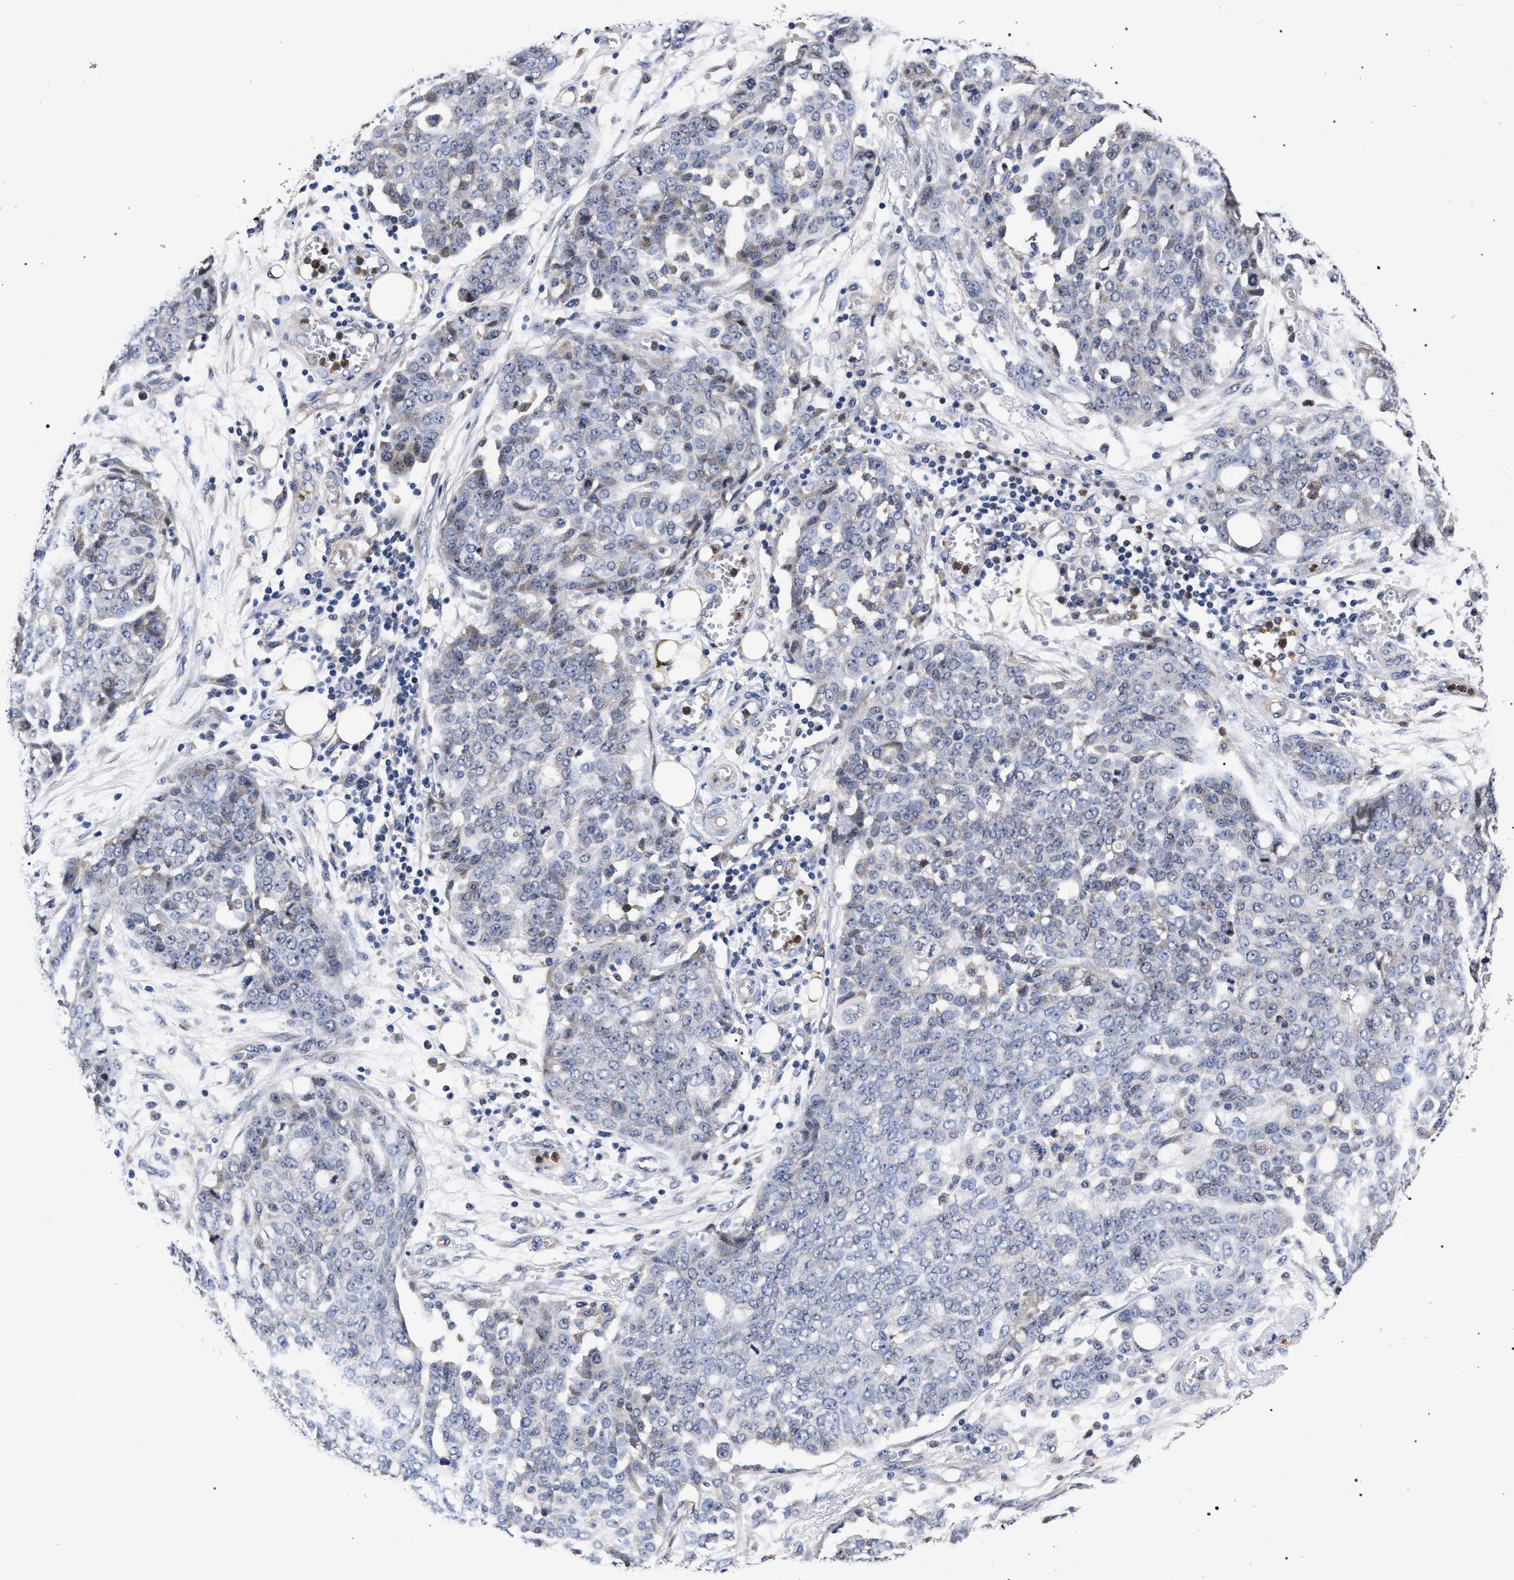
{"staining": {"intensity": "negative", "quantity": "none", "location": "none"}, "tissue": "ovarian cancer", "cell_type": "Tumor cells", "image_type": "cancer", "snomed": [{"axis": "morphology", "description": "Cystadenocarcinoma, serous, NOS"}, {"axis": "topography", "description": "Soft tissue"}, {"axis": "topography", "description": "Ovary"}], "caption": "A high-resolution photomicrograph shows immunohistochemistry staining of ovarian cancer (serous cystadenocarcinoma), which shows no significant staining in tumor cells.", "gene": "ZNF462", "patient": {"sex": "female", "age": 57}}